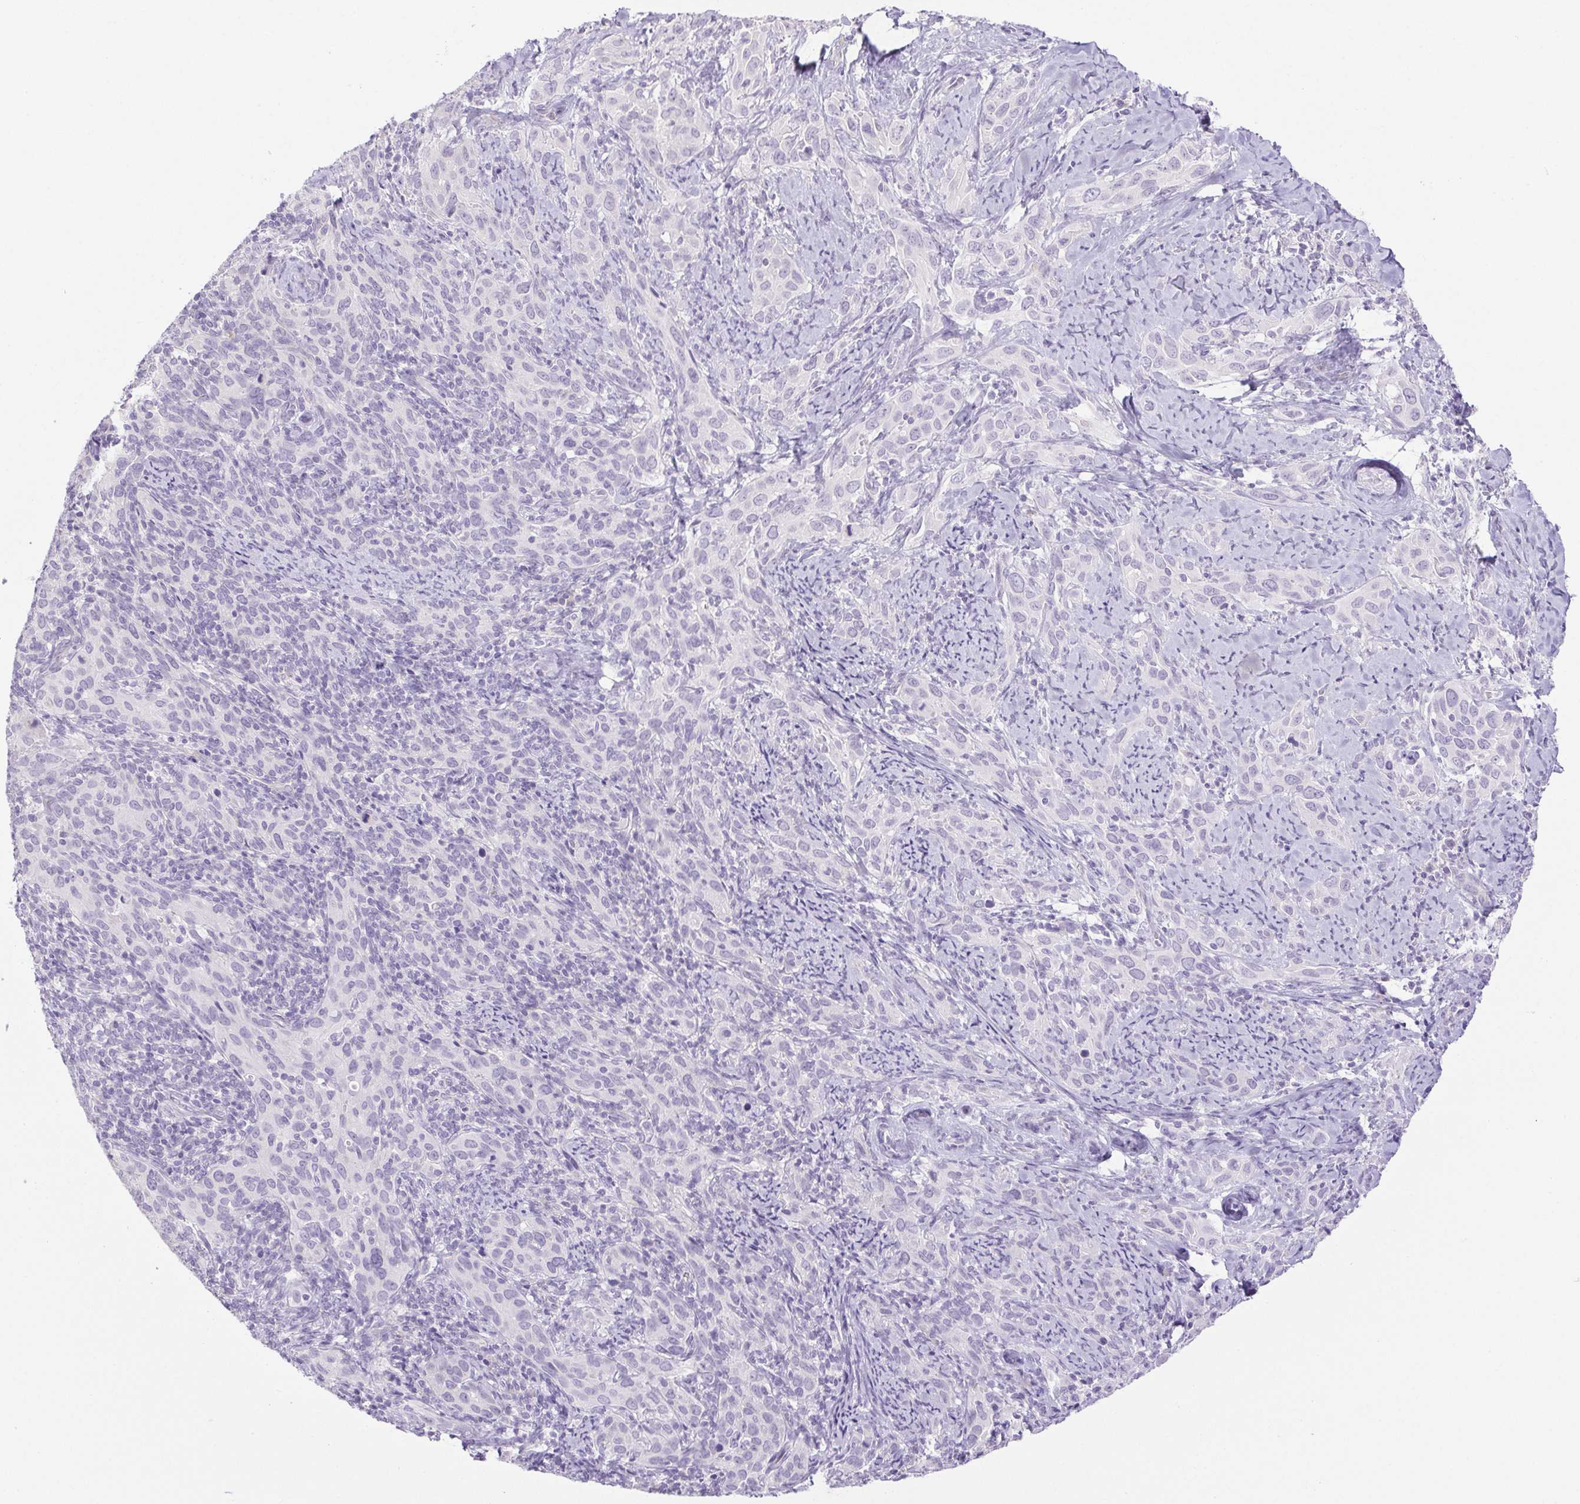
{"staining": {"intensity": "negative", "quantity": "none", "location": "none"}, "tissue": "cervical cancer", "cell_type": "Tumor cells", "image_type": "cancer", "snomed": [{"axis": "morphology", "description": "Squamous cell carcinoma, NOS"}, {"axis": "topography", "description": "Cervix"}], "caption": "Immunohistochemistry of human cervical cancer exhibits no expression in tumor cells.", "gene": "PAPPA2", "patient": {"sex": "female", "age": 51}}